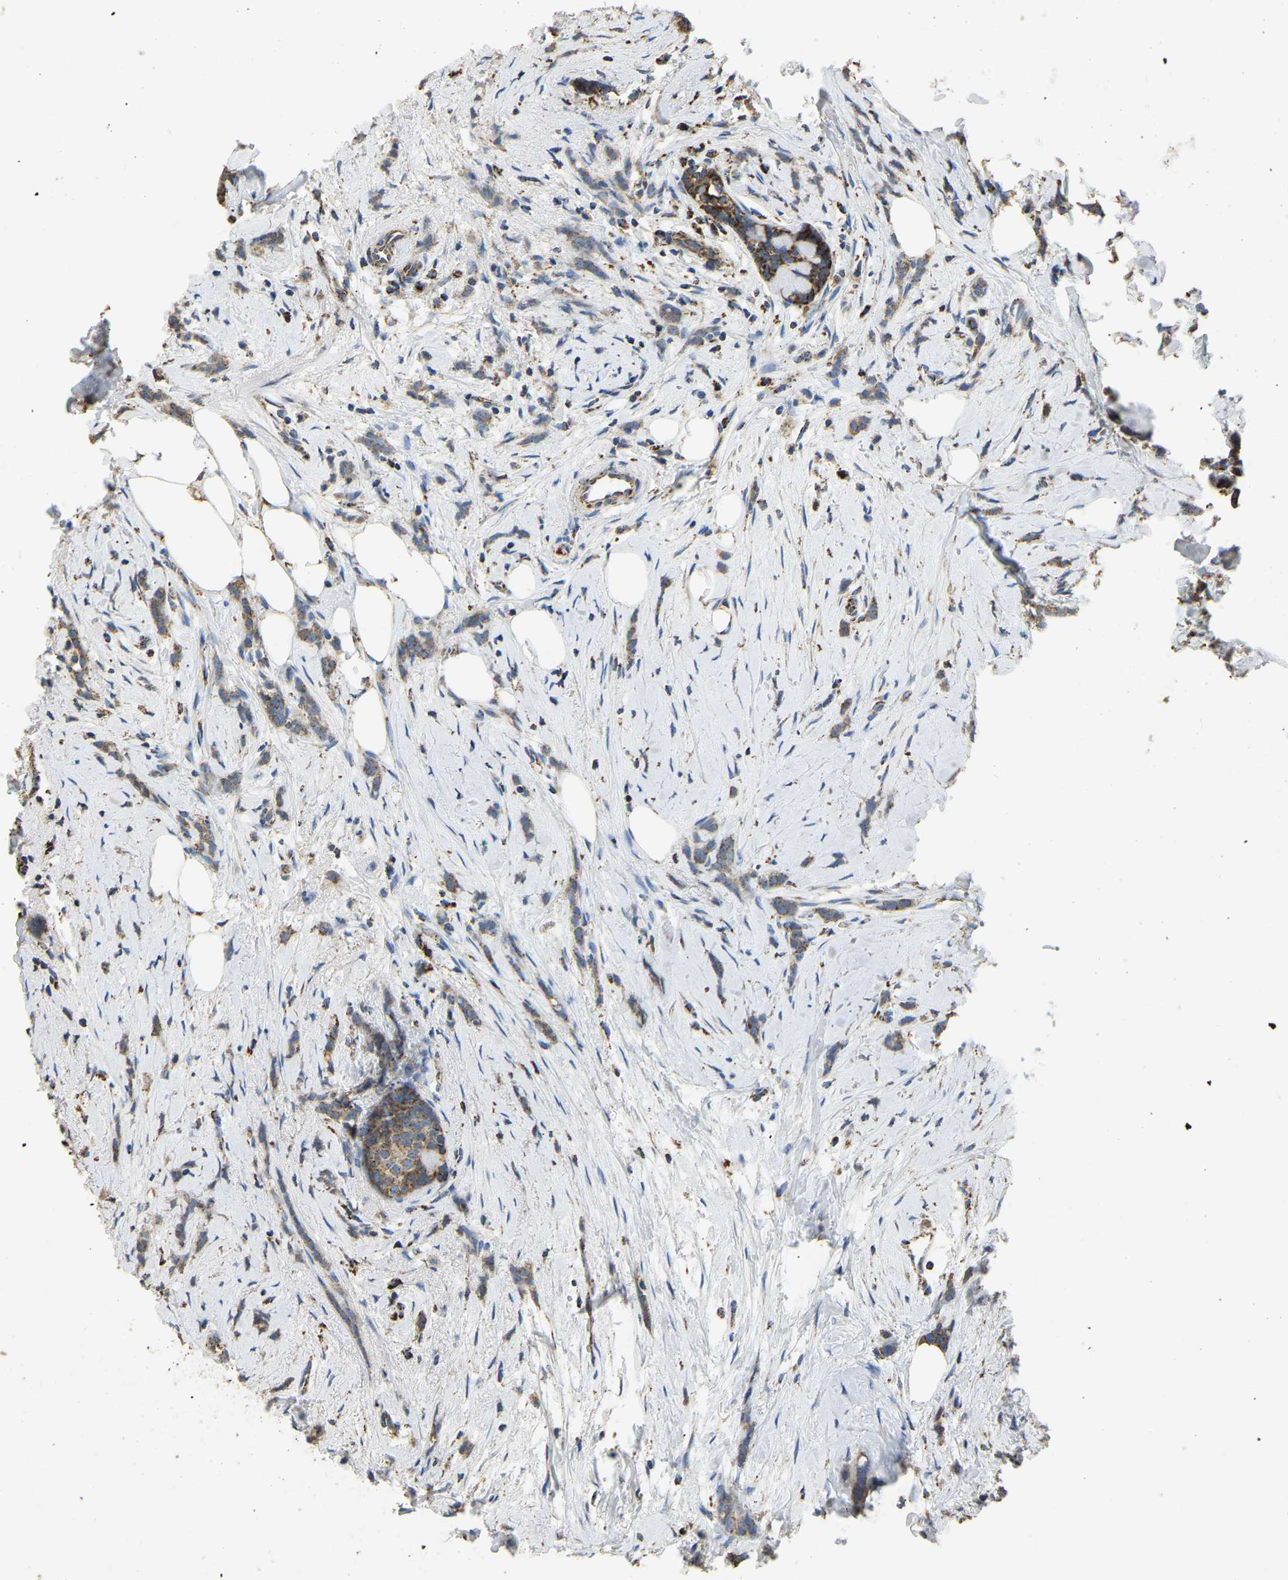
{"staining": {"intensity": "moderate", "quantity": ">75%", "location": "cytoplasmic/membranous"}, "tissue": "breast cancer", "cell_type": "Tumor cells", "image_type": "cancer", "snomed": [{"axis": "morphology", "description": "Lobular carcinoma, in situ"}, {"axis": "morphology", "description": "Lobular carcinoma"}, {"axis": "topography", "description": "Breast"}], "caption": "Protein staining of breast lobular carcinoma in situ tissue displays moderate cytoplasmic/membranous staining in about >75% of tumor cells.", "gene": "TUFM", "patient": {"sex": "female", "age": 41}}